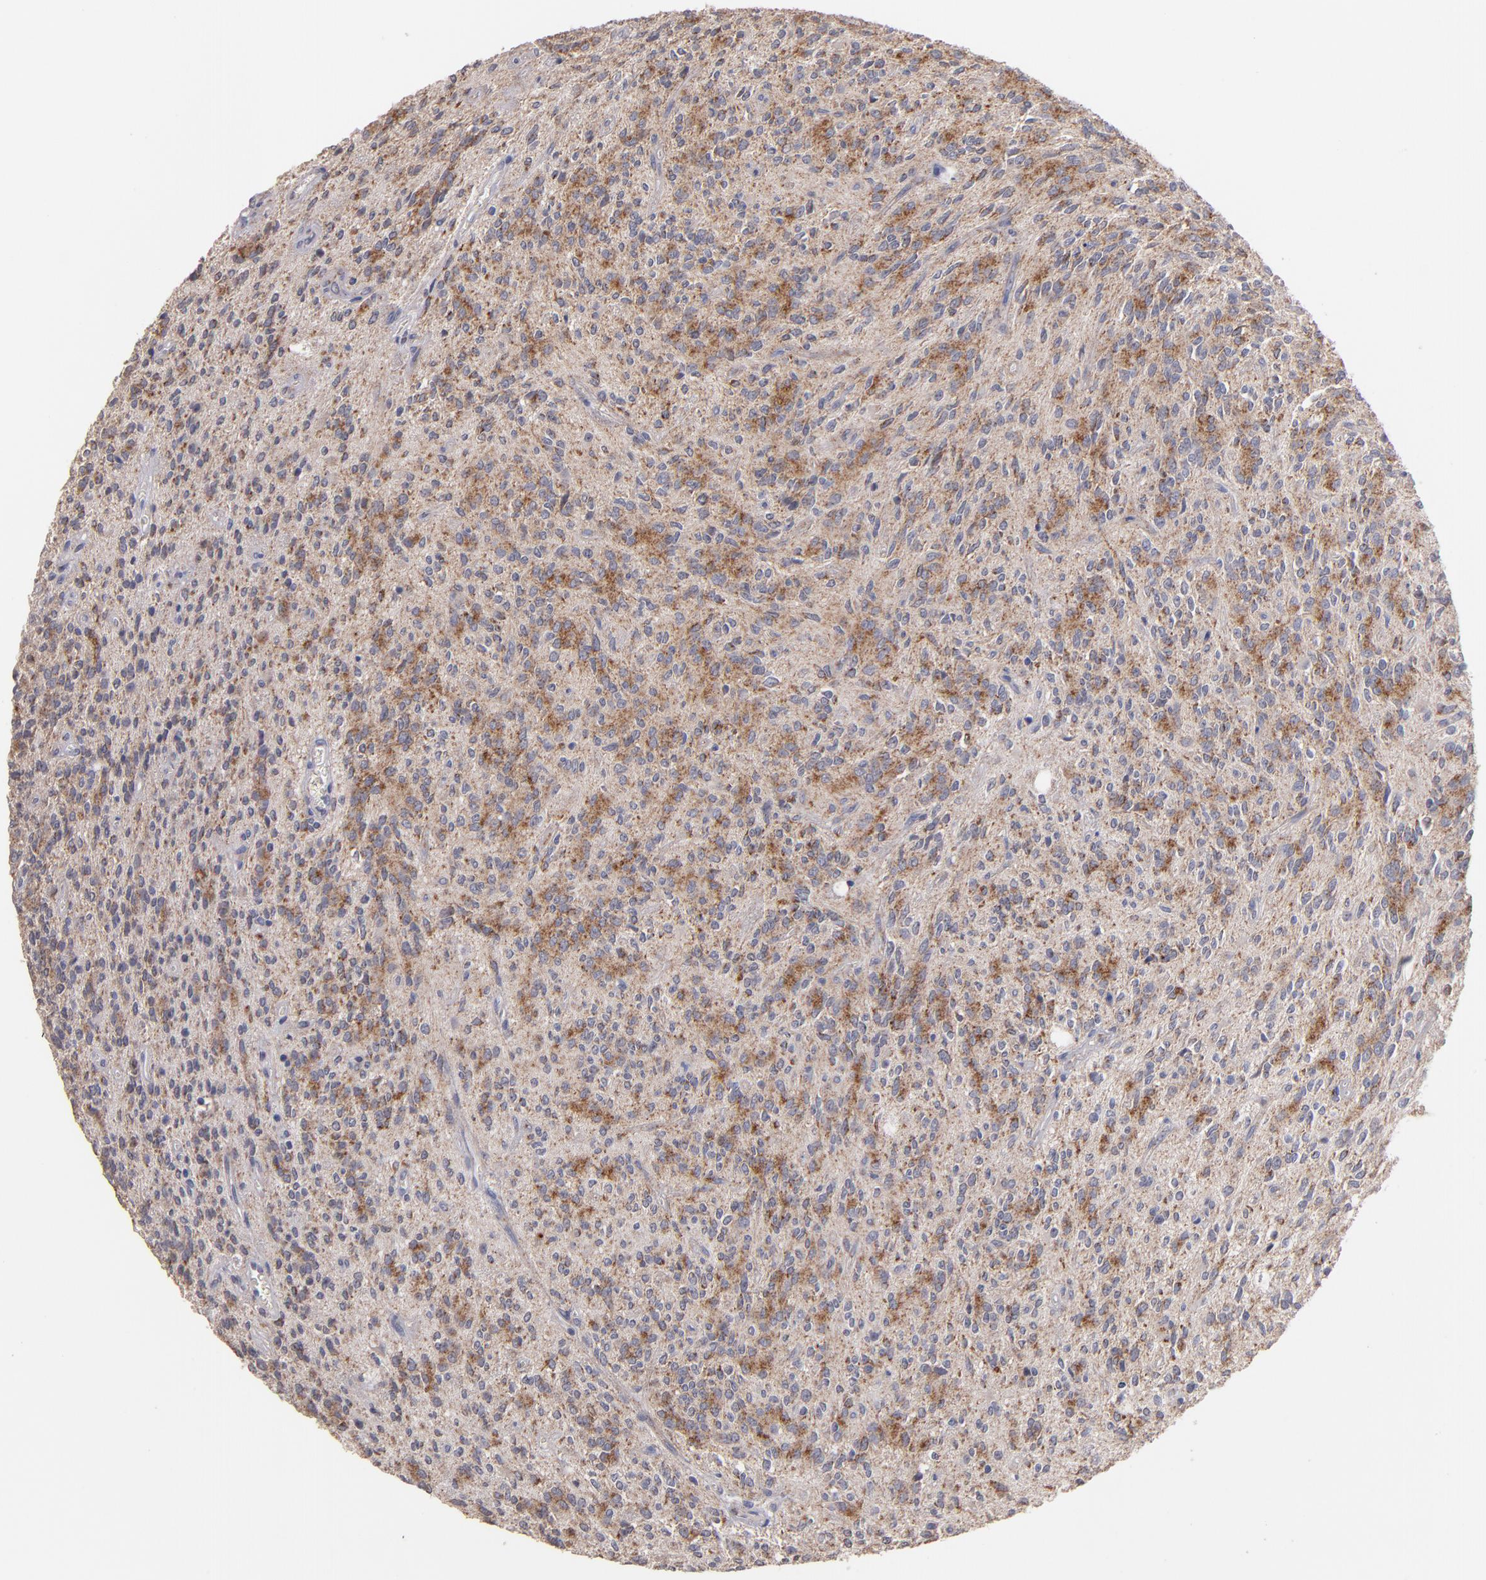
{"staining": {"intensity": "moderate", "quantity": "25%-75%", "location": "cytoplasmic/membranous"}, "tissue": "glioma", "cell_type": "Tumor cells", "image_type": "cancer", "snomed": [{"axis": "morphology", "description": "Glioma, malignant, Low grade"}, {"axis": "topography", "description": "Brain"}], "caption": "Immunohistochemical staining of malignant low-grade glioma reveals medium levels of moderate cytoplasmic/membranous expression in about 25%-75% of tumor cells.", "gene": "DIABLO", "patient": {"sex": "female", "age": 15}}